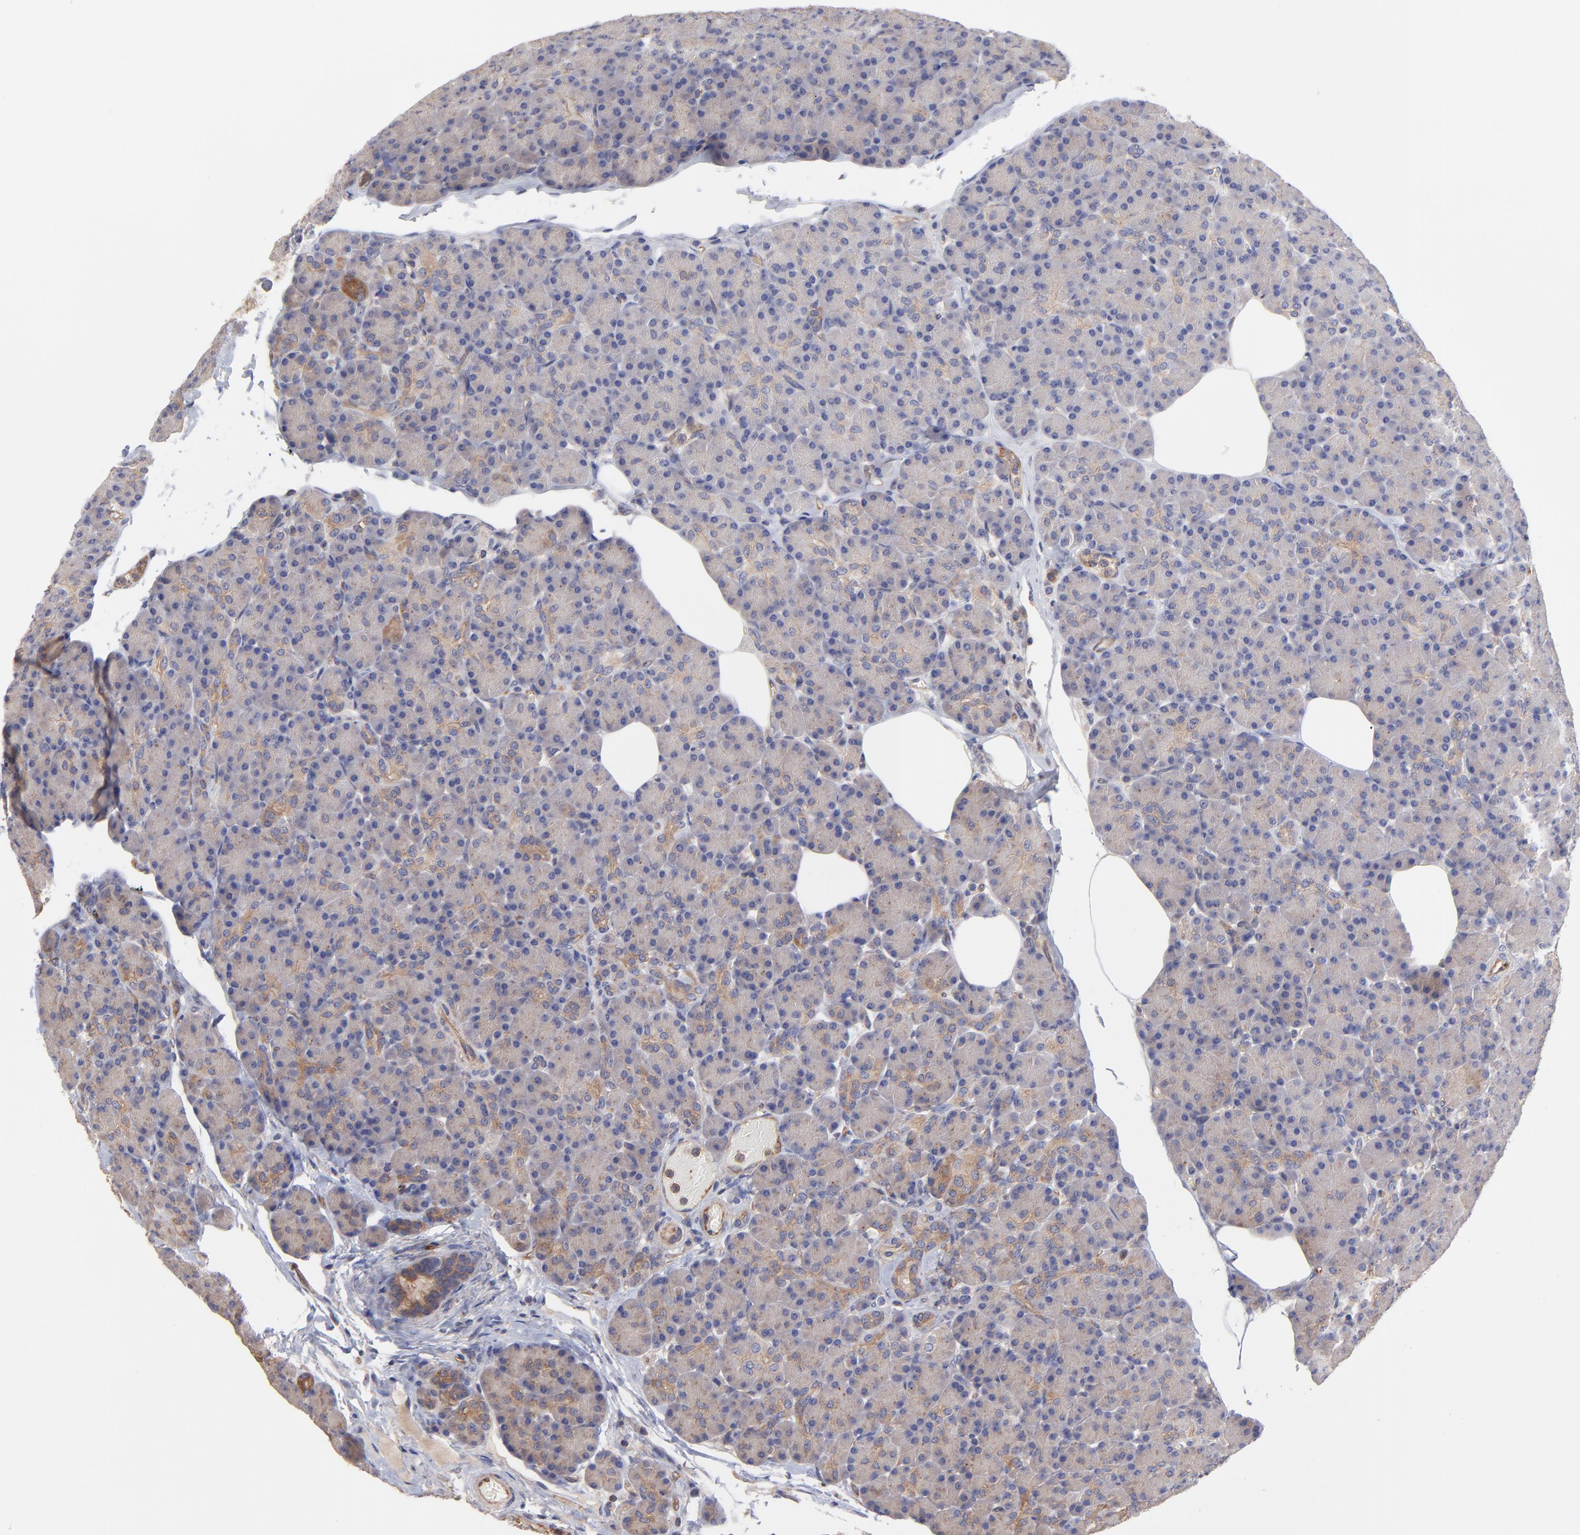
{"staining": {"intensity": "weak", "quantity": "<25%", "location": "cytoplasmic/membranous"}, "tissue": "pancreas", "cell_type": "Exocrine glandular cells", "image_type": "normal", "snomed": [{"axis": "morphology", "description": "Normal tissue, NOS"}, {"axis": "topography", "description": "Pancreas"}], "caption": "Image shows no significant protein staining in exocrine glandular cells of benign pancreas.", "gene": "ASB7", "patient": {"sex": "female", "age": 43}}